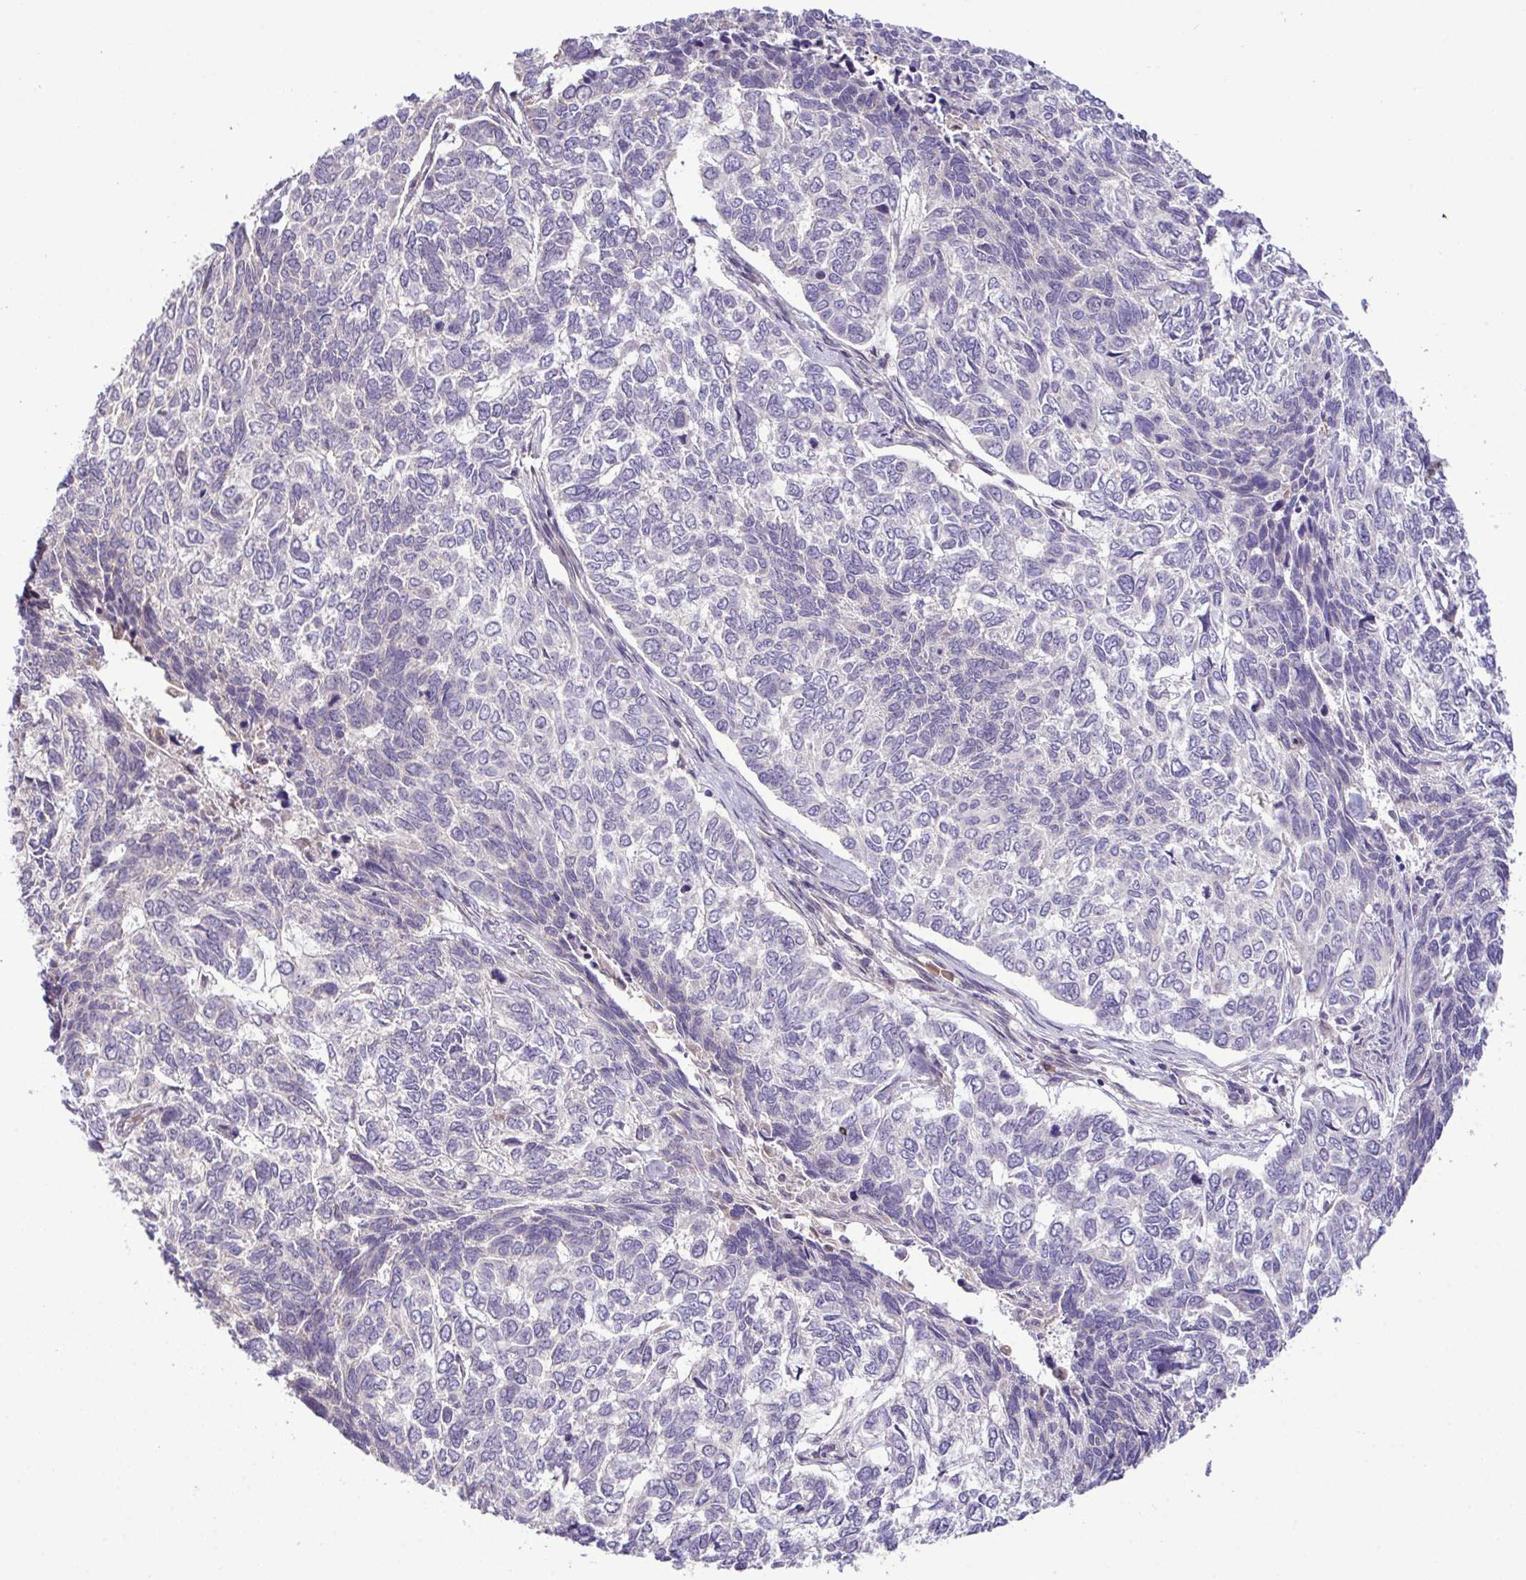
{"staining": {"intensity": "negative", "quantity": "none", "location": "none"}, "tissue": "skin cancer", "cell_type": "Tumor cells", "image_type": "cancer", "snomed": [{"axis": "morphology", "description": "Basal cell carcinoma"}, {"axis": "topography", "description": "Skin"}], "caption": "The histopathology image shows no significant positivity in tumor cells of skin cancer.", "gene": "CMPK1", "patient": {"sex": "female", "age": 65}}